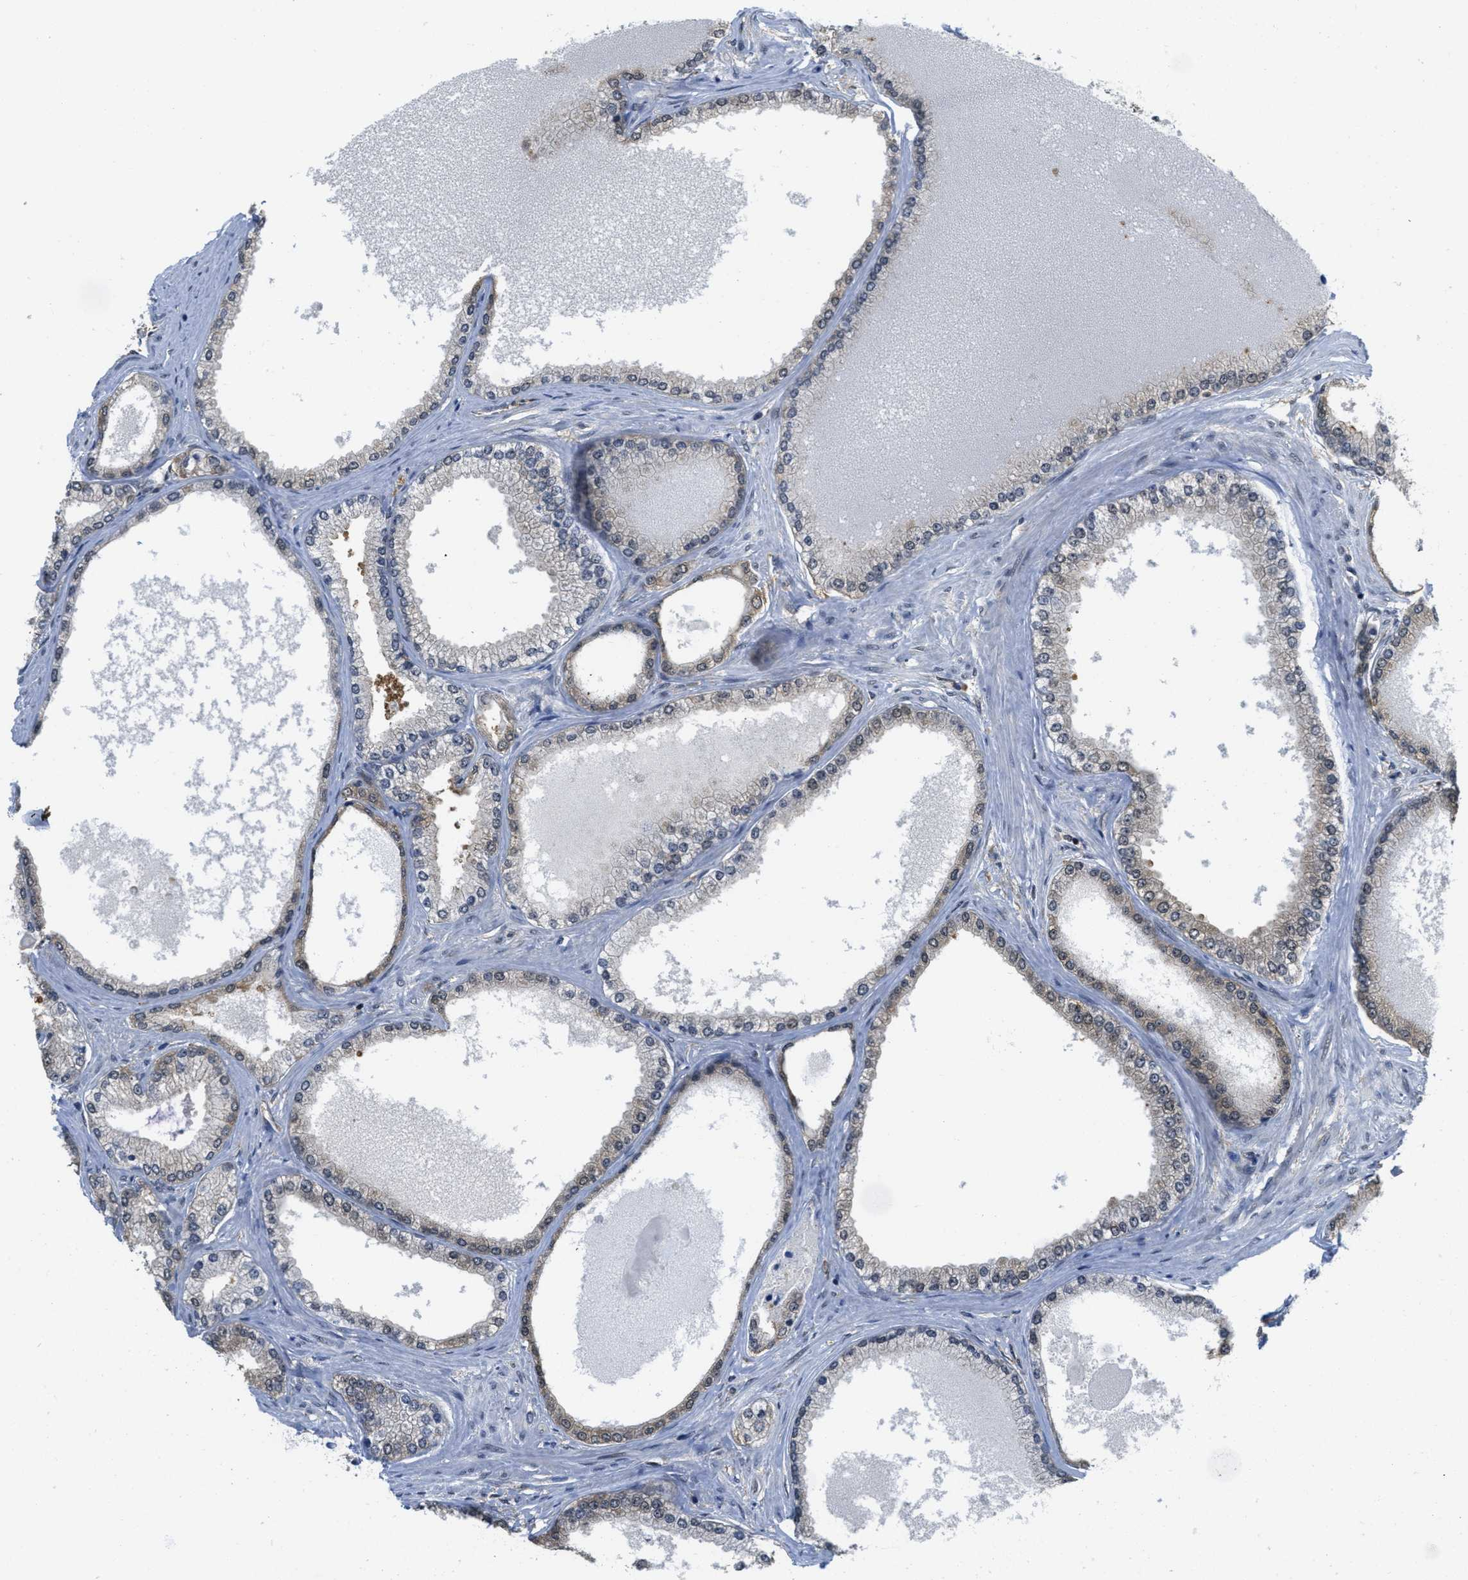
{"staining": {"intensity": "weak", "quantity": "<25%", "location": "cytoplasmic/membranous,nuclear"}, "tissue": "prostate cancer", "cell_type": "Tumor cells", "image_type": "cancer", "snomed": [{"axis": "morphology", "description": "Adenocarcinoma, High grade"}, {"axis": "topography", "description": "Prostate"}], "caption": "A photomicrograph of human prostate adenocarcinoma (high-grade) is negative for staining in tumor cells.", "gene": "PSMC5", "patient": {"sex": "male", "age": 61}}